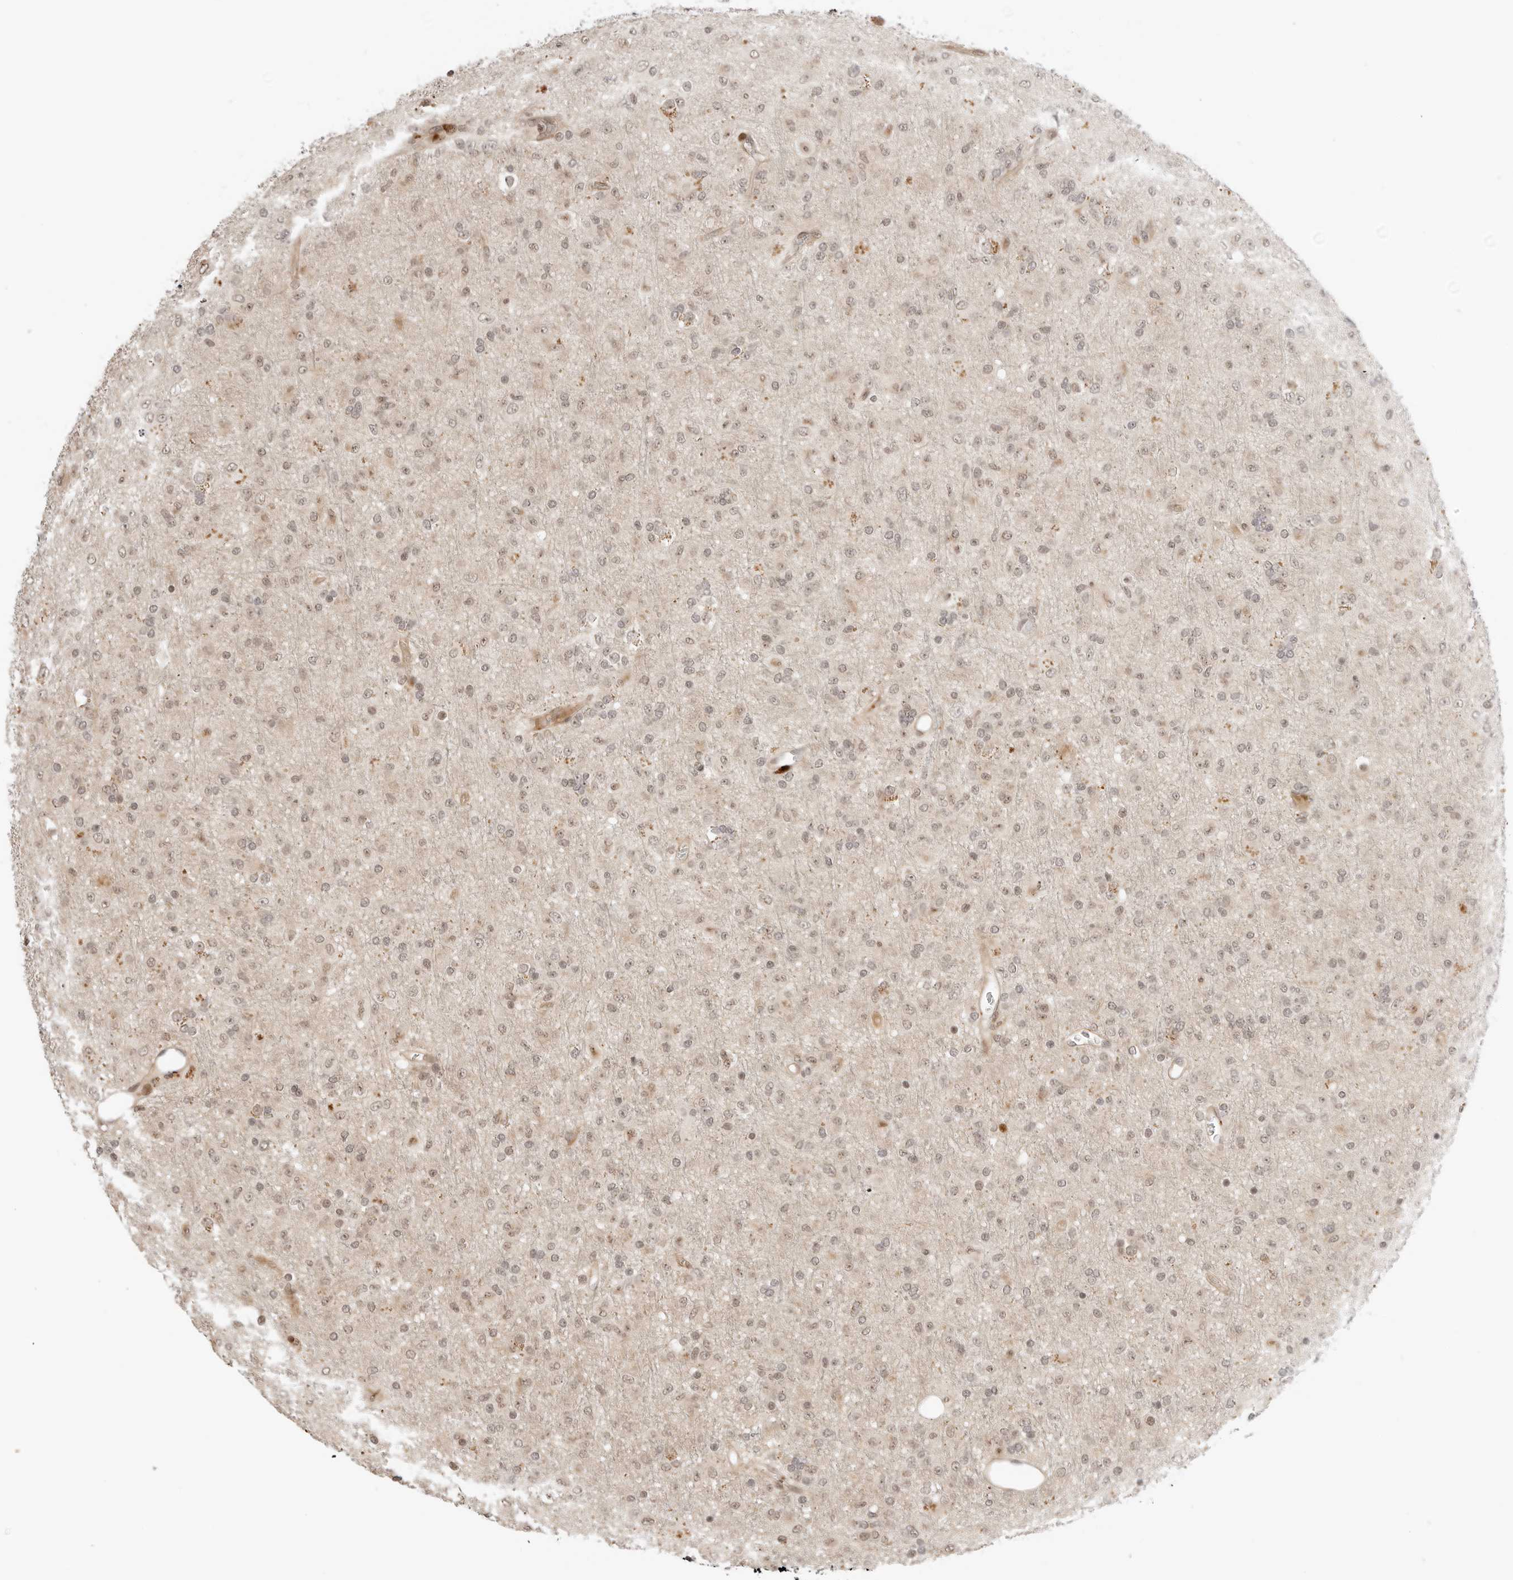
{"staining": {"intensity": "weak", "quantity": ">75%", "location": "nuclear"}, "tissue": "glioma", "cell_type": "Tumor cells", "image_type": "cancer", "snomed": [{"axis": "morphology", "description": "Glioma, malignant, Low grade"}, {"axis": "topography", "description": "Brain"}], "caption": "Weak nuclear protein positivity is identified in about >75% of tumor cells in glioma.", "gene": "GEM", "patient": {"sex": "male", "age": 65}}